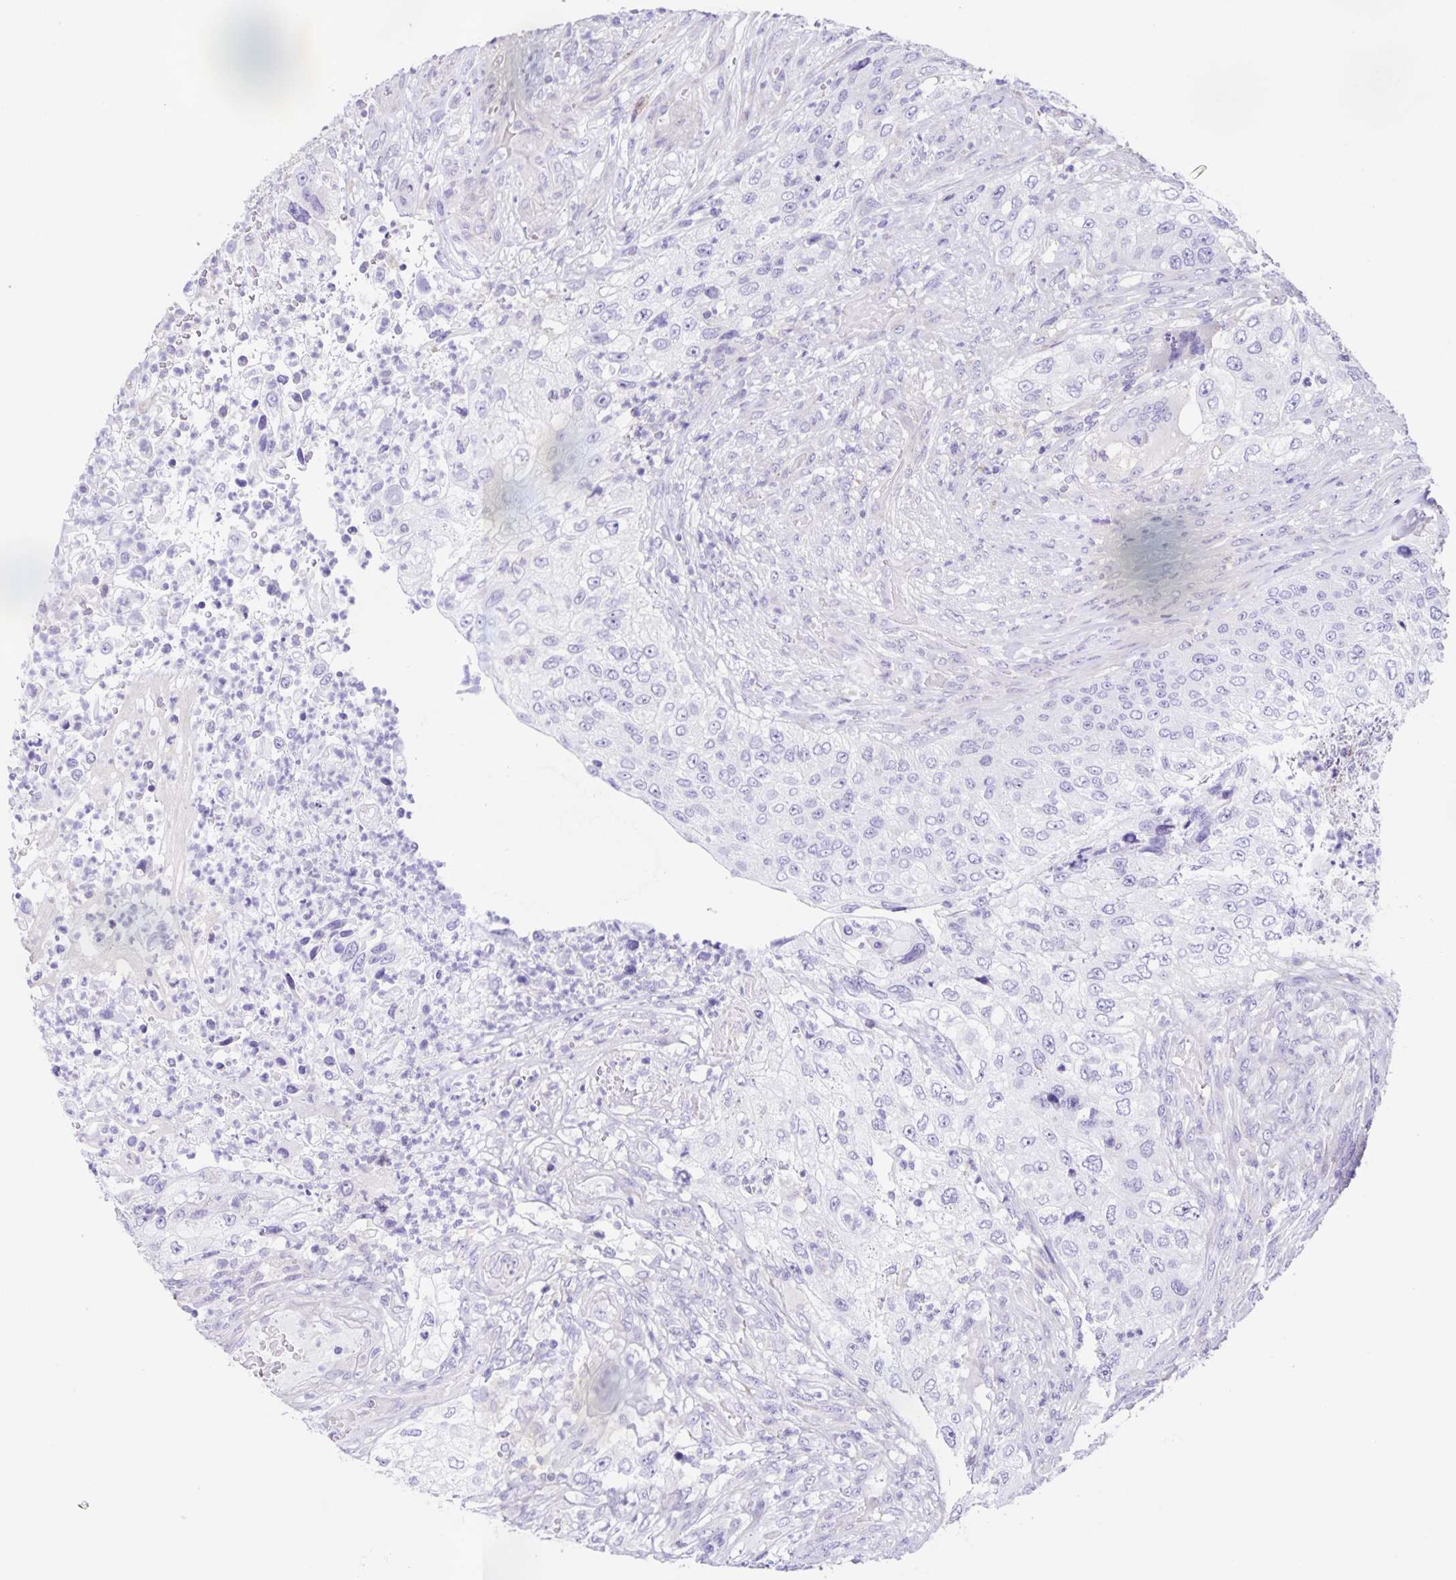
{"staining": {"intensity": "negative", "quantity": "none", "location": "none"}, "tissue": "urothelial cancer", "cell_type": "Tumor cells", "image_type": "cancer", "snomed": [{"axis": "morphology", "description": "Urothelial carcinoma, High grade"}, {"axis": "topography", "description": "Urinary bladder"}], "caption": "IHC of urothelial cancer shows no expression in tumor cells.", "gene": "BOLL", "patient": {"sex": "female", "age": 60}}